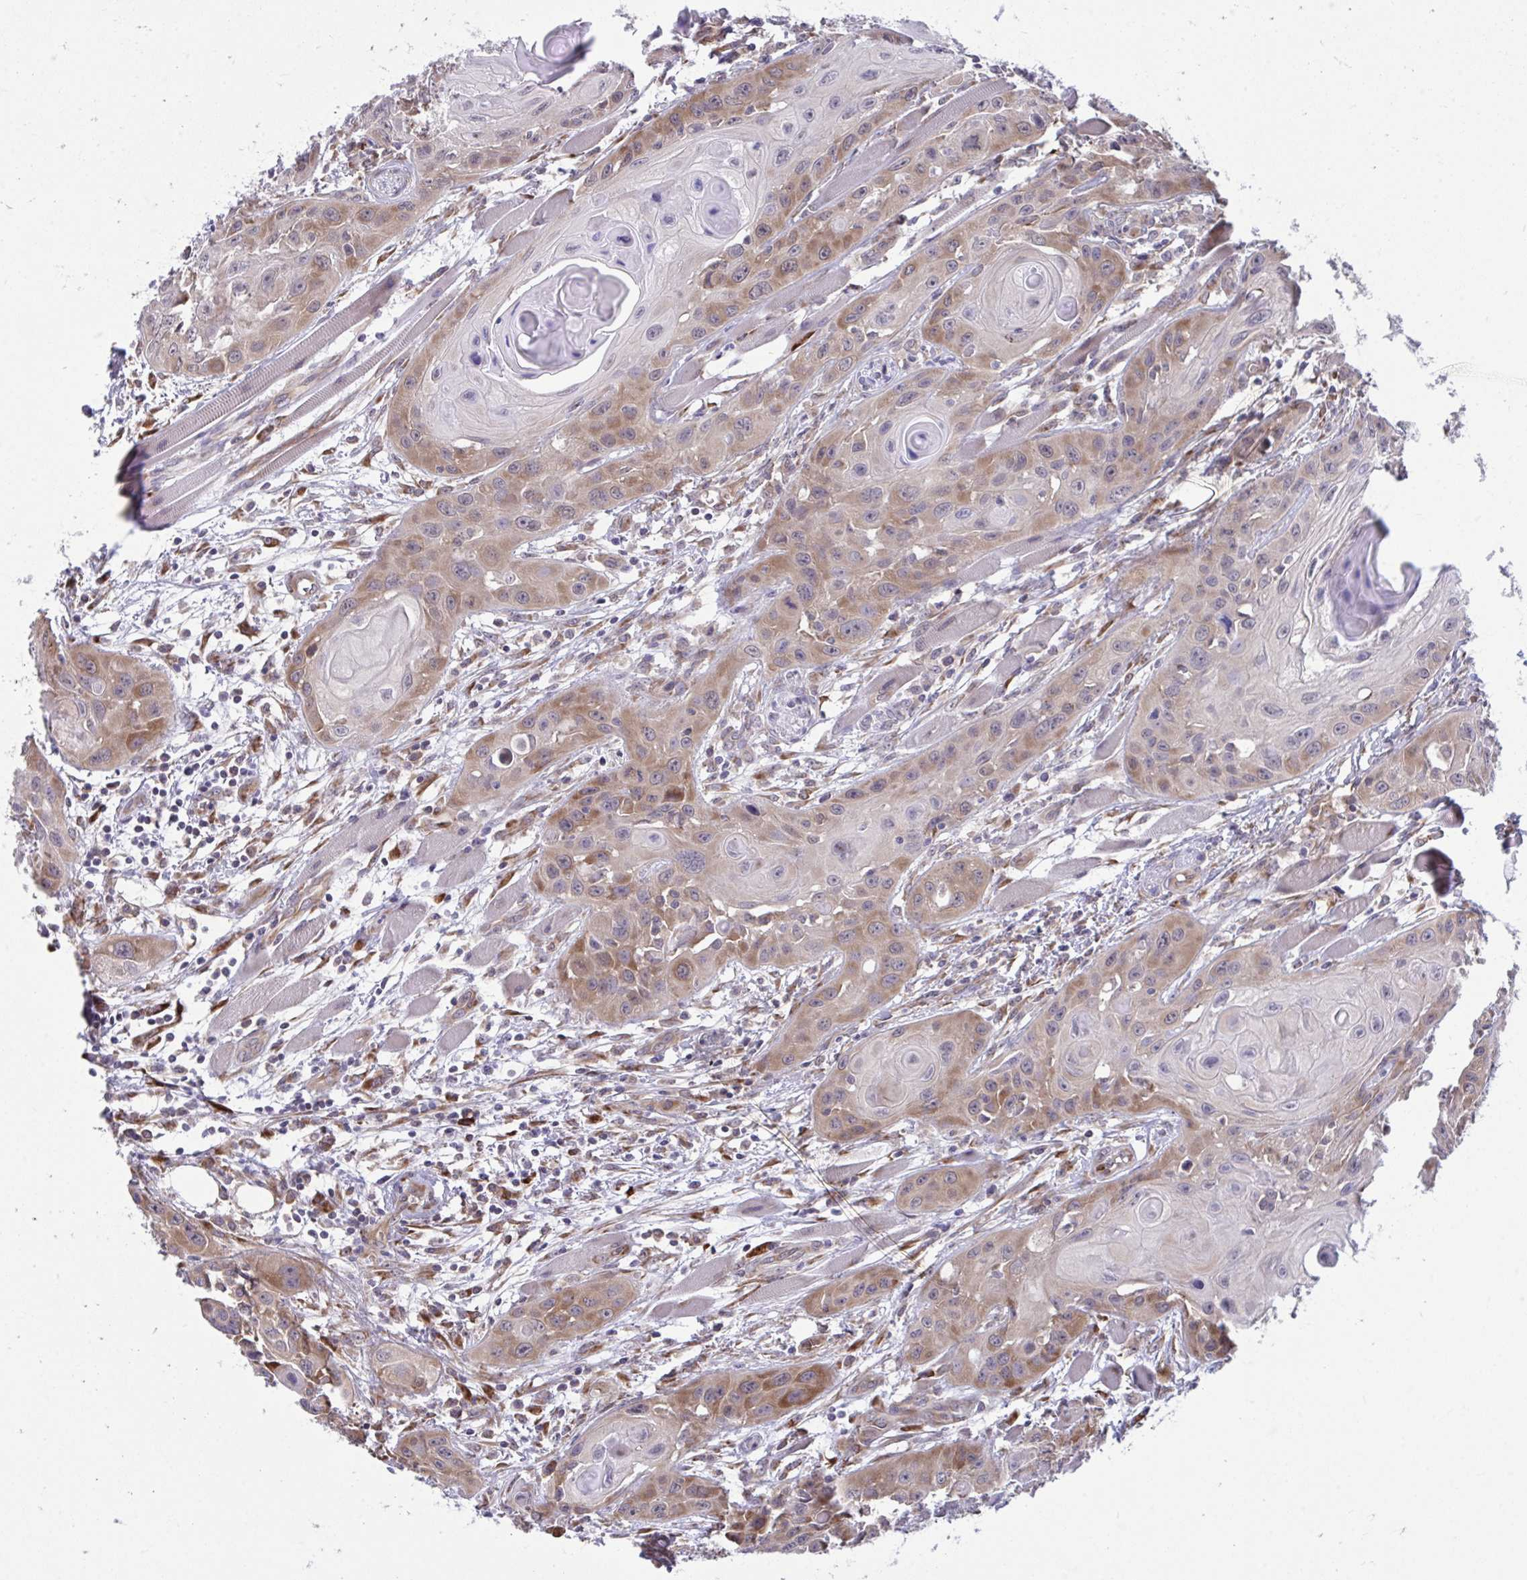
{"staining": {"intensity": "moderate", "quantity": "25%-75%", "location": "cytoplasmic/membranous"}, "tissue": "head and neck cancer", "cell_type": "Tumor cells", "image_type": "cancer", "snomed": [{"axis": "morphology", "description": "Squamous cell carcinoma, NOS"}, {"axis": "topography", "description": "Oral tissue"}, {"axis": "topography", "description": "Head-Neck"}], "caption": "A histopathology image of squamous cell carcinoma (head and neck) stained for a protein demonstrates moderate cytoplasmic/membranous brown staining in tumor cells.", "gene": "SELENON", "patient": {"sex": "male", "age": 58}}